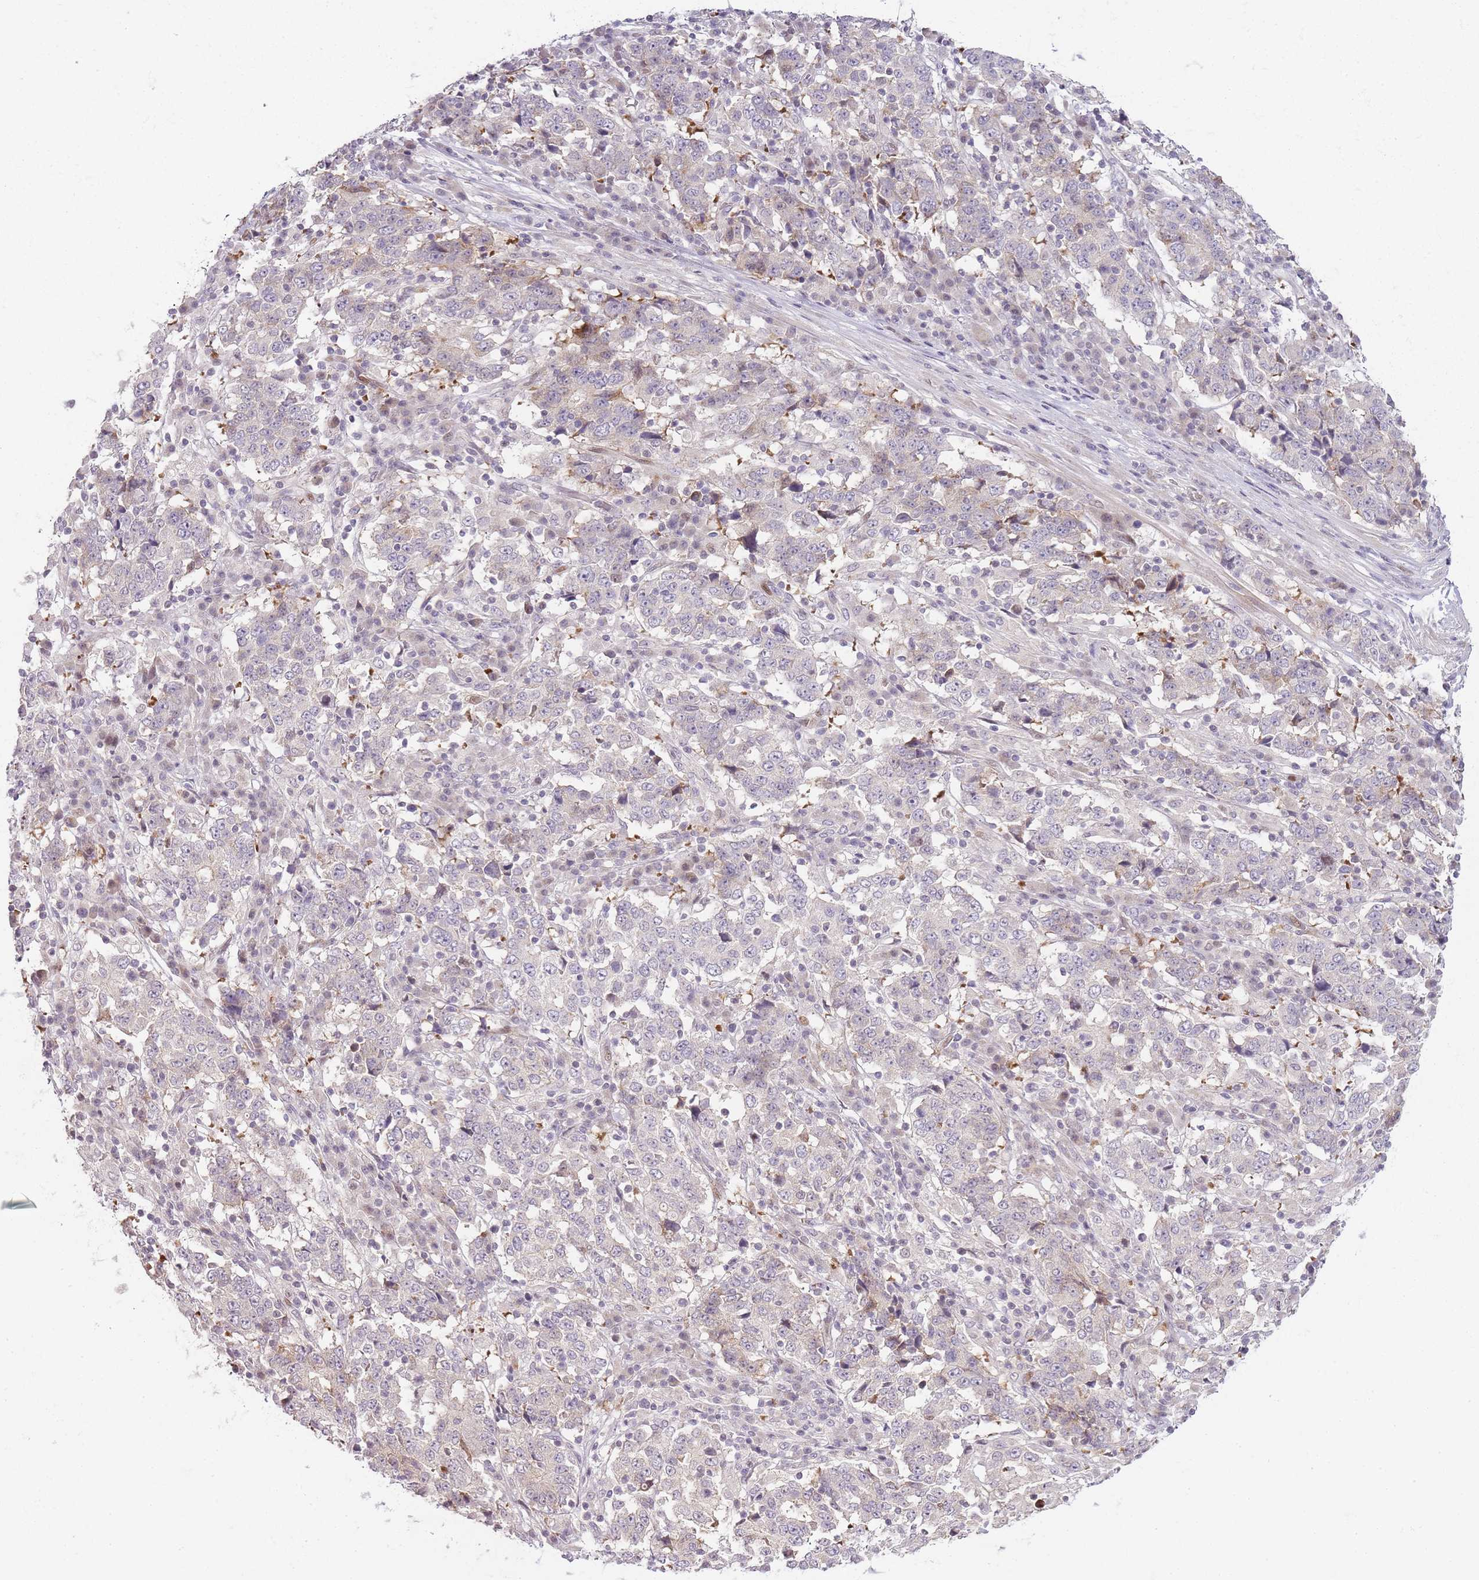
{"staining": {"intensity": "negative", "quantity": "none", "location": "none"}, "tissue": "stomach cancer", "cell_type": "Tumor cells", "image_type": "cancer", "snomed": [{"axis": "morphology", "description": "Adenocarcinoma, NOS"}, {"axis": "topography", "description": "Stomach"}], "caption": "High power microscopy photomicrograph of an IHC photomicrograph of stomach cancer (adenocarcinoma), revealing no significant positivity in tumor cells. The staining is performed using DAB brown chromogen with nuclei counter-stained in using hematoxylin.", "gene": "OGG1", "patient": {"sex": "male", "age": 59}}